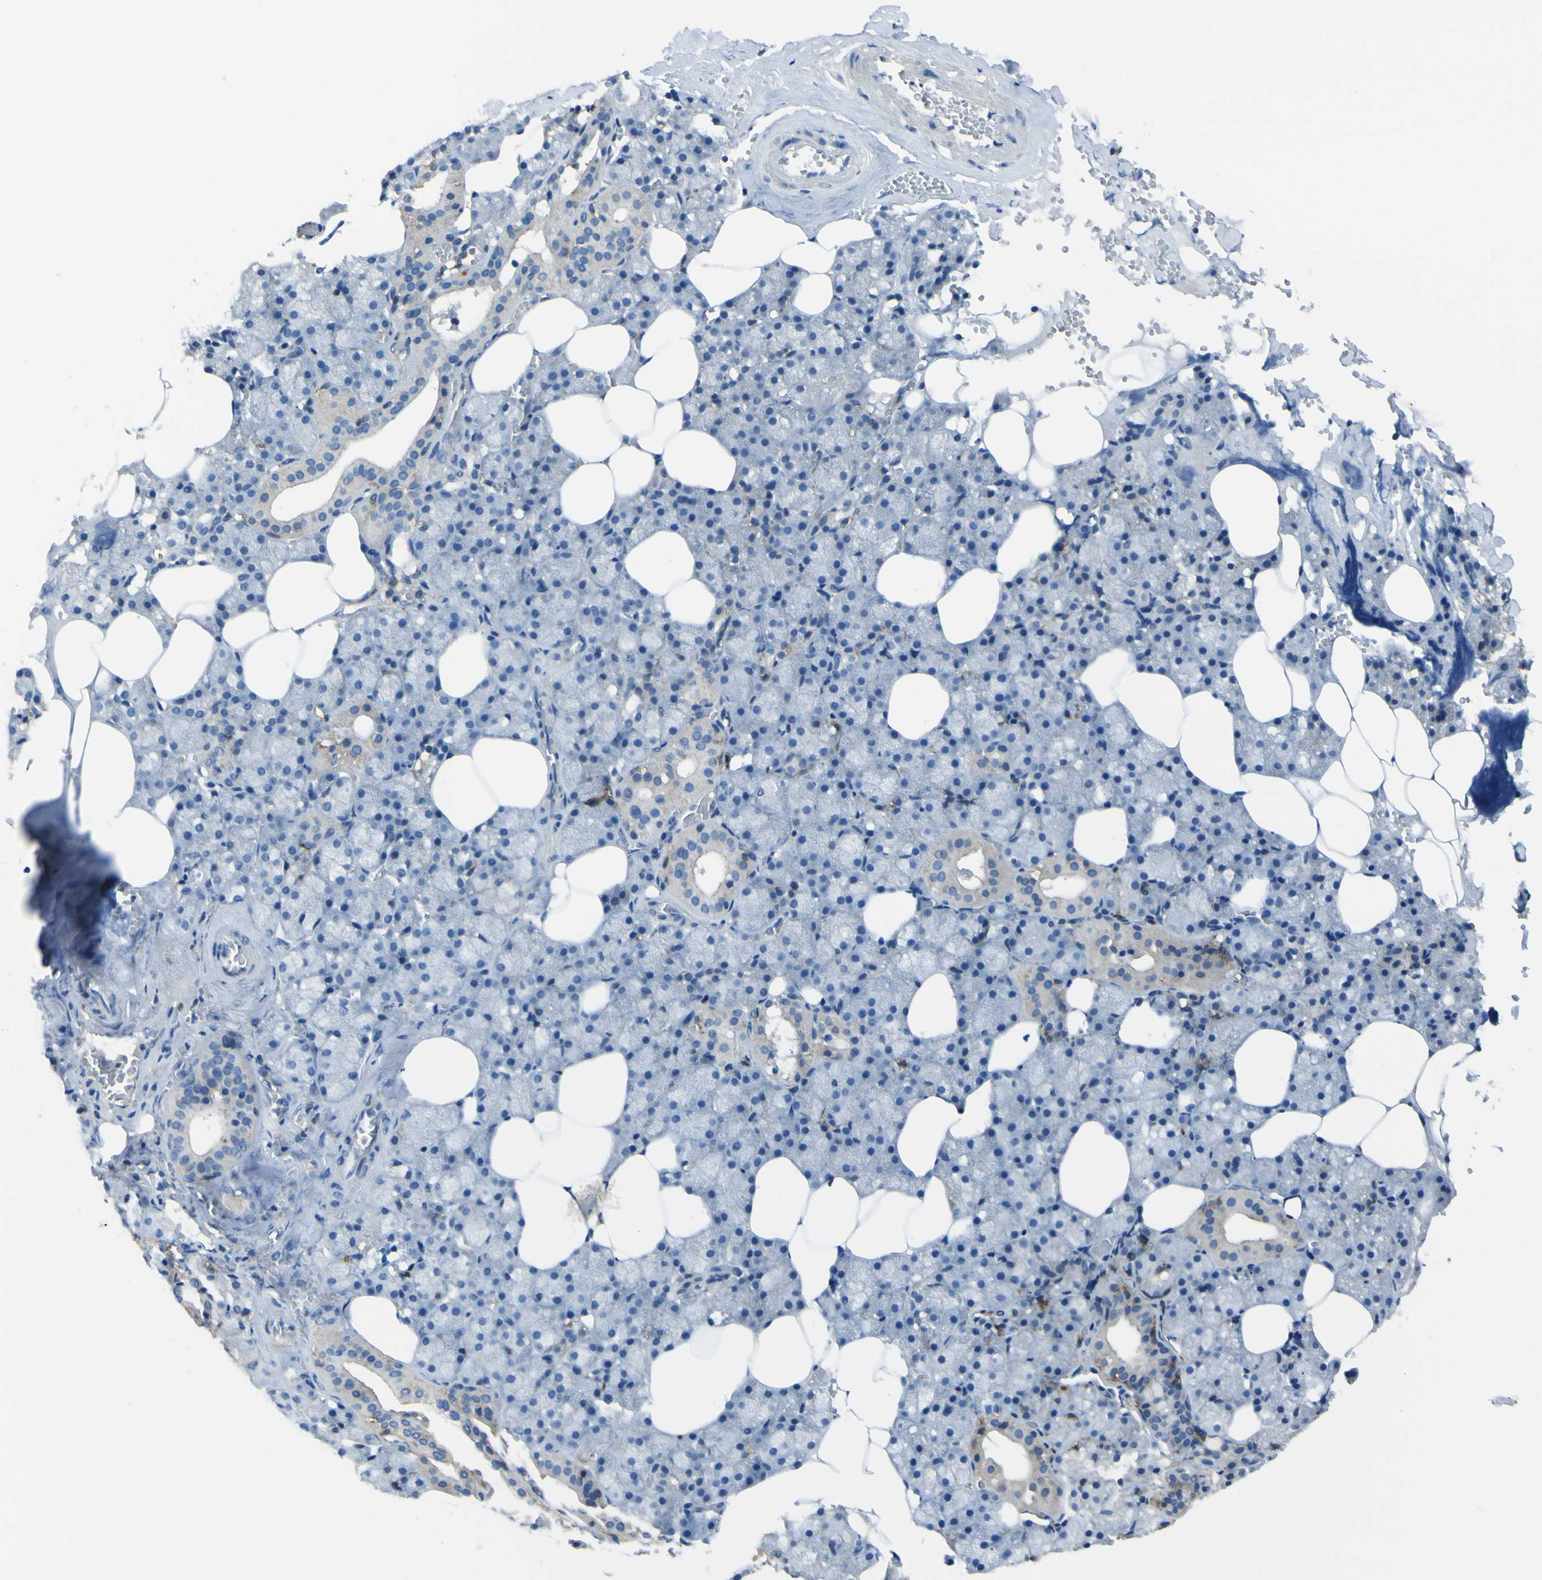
{"staining": {"intensity": "weak", "quantity": "<25%", "location": "cytoplasmic/membranous"}, "tissue": "salivary gland", "cell_type": "Glandular cells", "image_type": "normal", "snomed": [{"axis": "morphology", "description": "Normal tissue, NOS"}, {"axis": "topography", "description": "Salivary gland"}], "caption": "IHC image of unremarkable salivary gland stained for a protein (brown), which exhibits no positivity in glandular cells.", "gene": "LAIR1", "patient": {"sex": "male", "age": 62}}